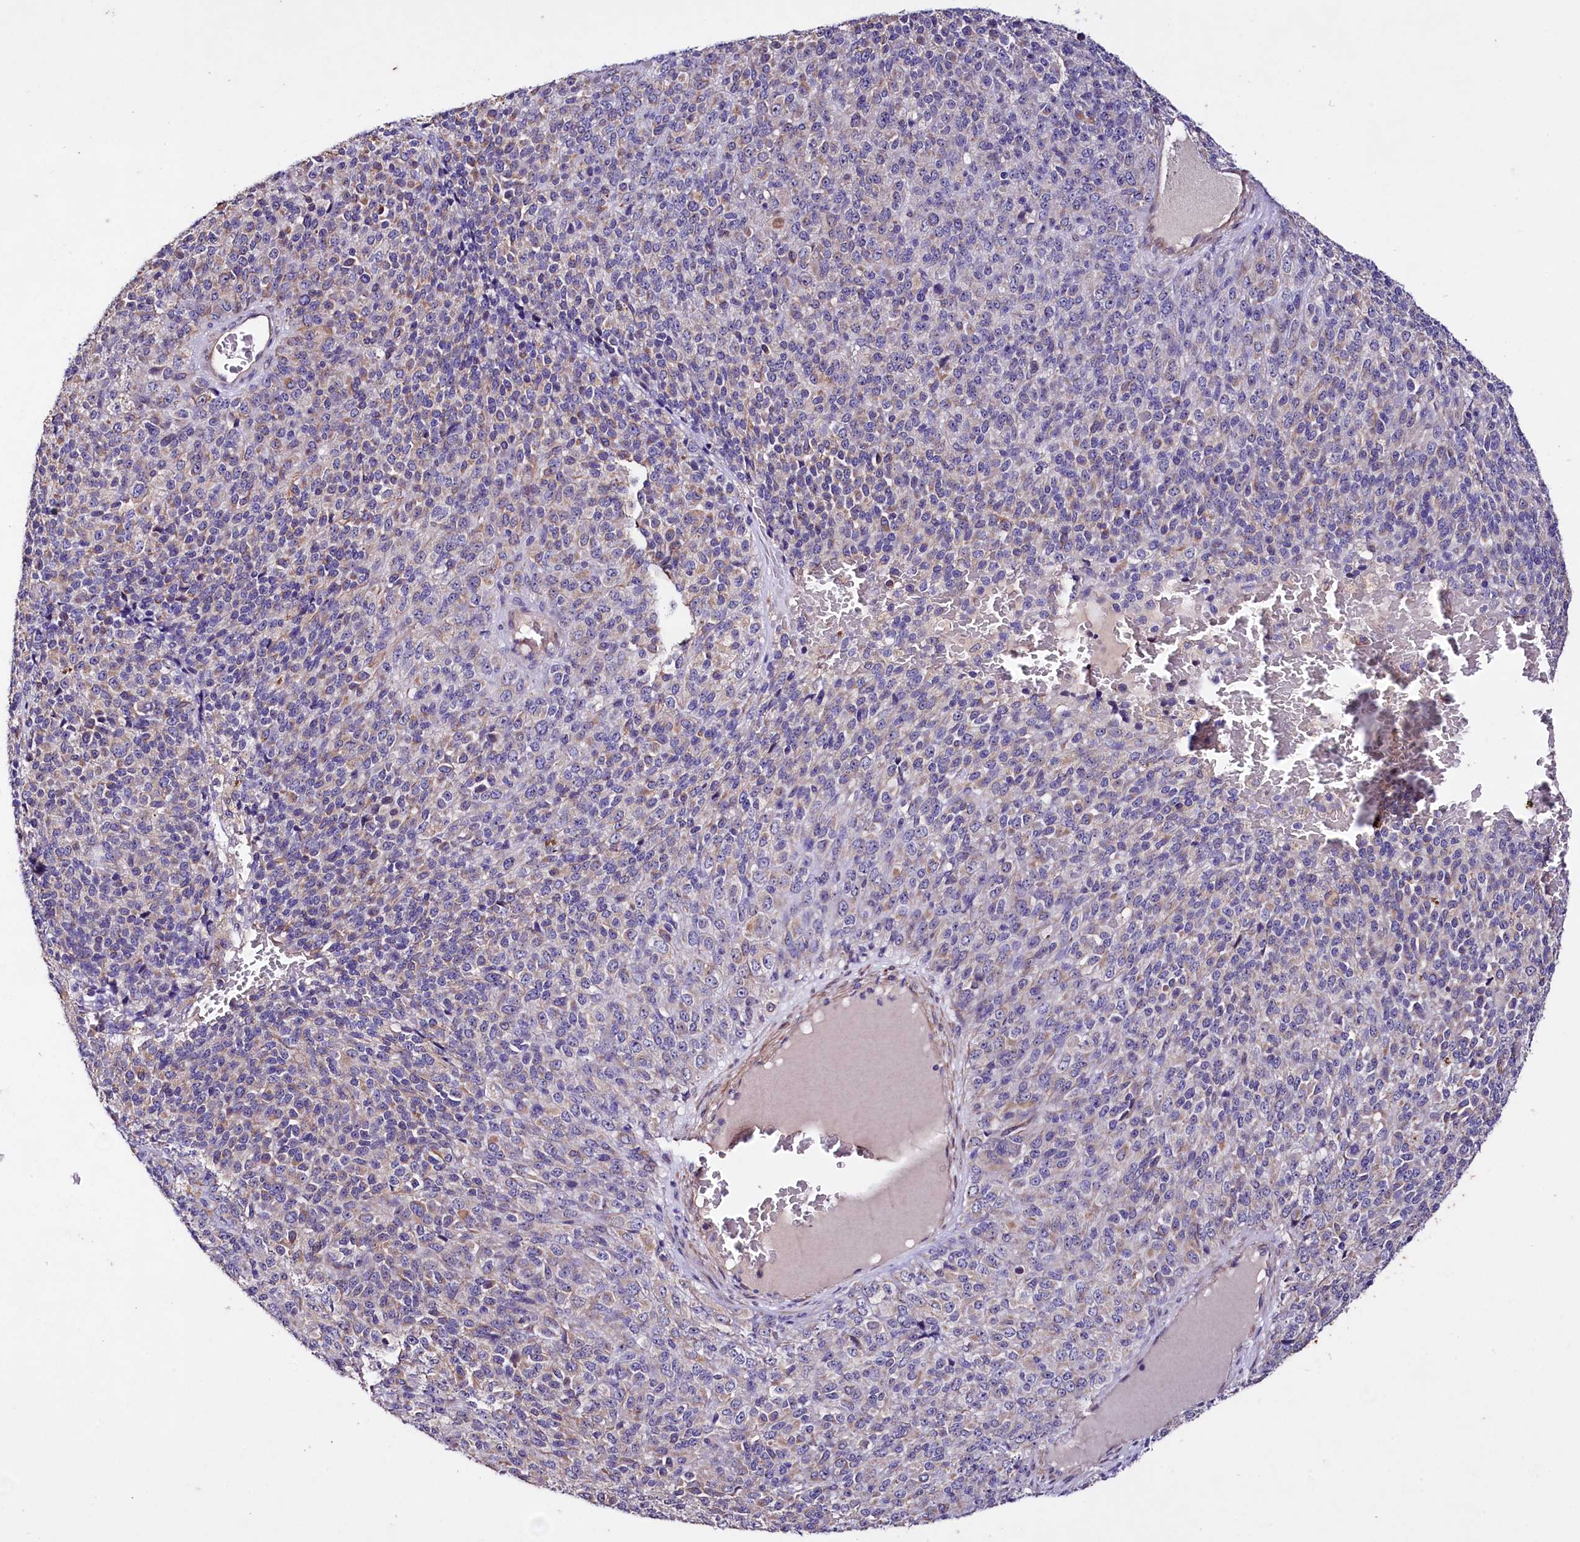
{"staining": {"intensity": "weak", "quantity": "25%-75%", "location": "cytoplasmic/membranous"}, "tissue": "melanoma", "cell_type": "Tumor cells", "image_type": "cancer", "snomed": [{"axis": "morphology", "description": "Malignant melanoma, Metastatic site"}, {"axis": "topography", "description": "Brain"}], "caption": "Immunohistochemical staining of malignant melanoma (metastatic site) shows low levels of weak cytoplasmic/membranous expression in approximately 25%-75% of tumor cells.", "gene": "SLC7A1", "patient": {"sex": "female", "age": 56}}